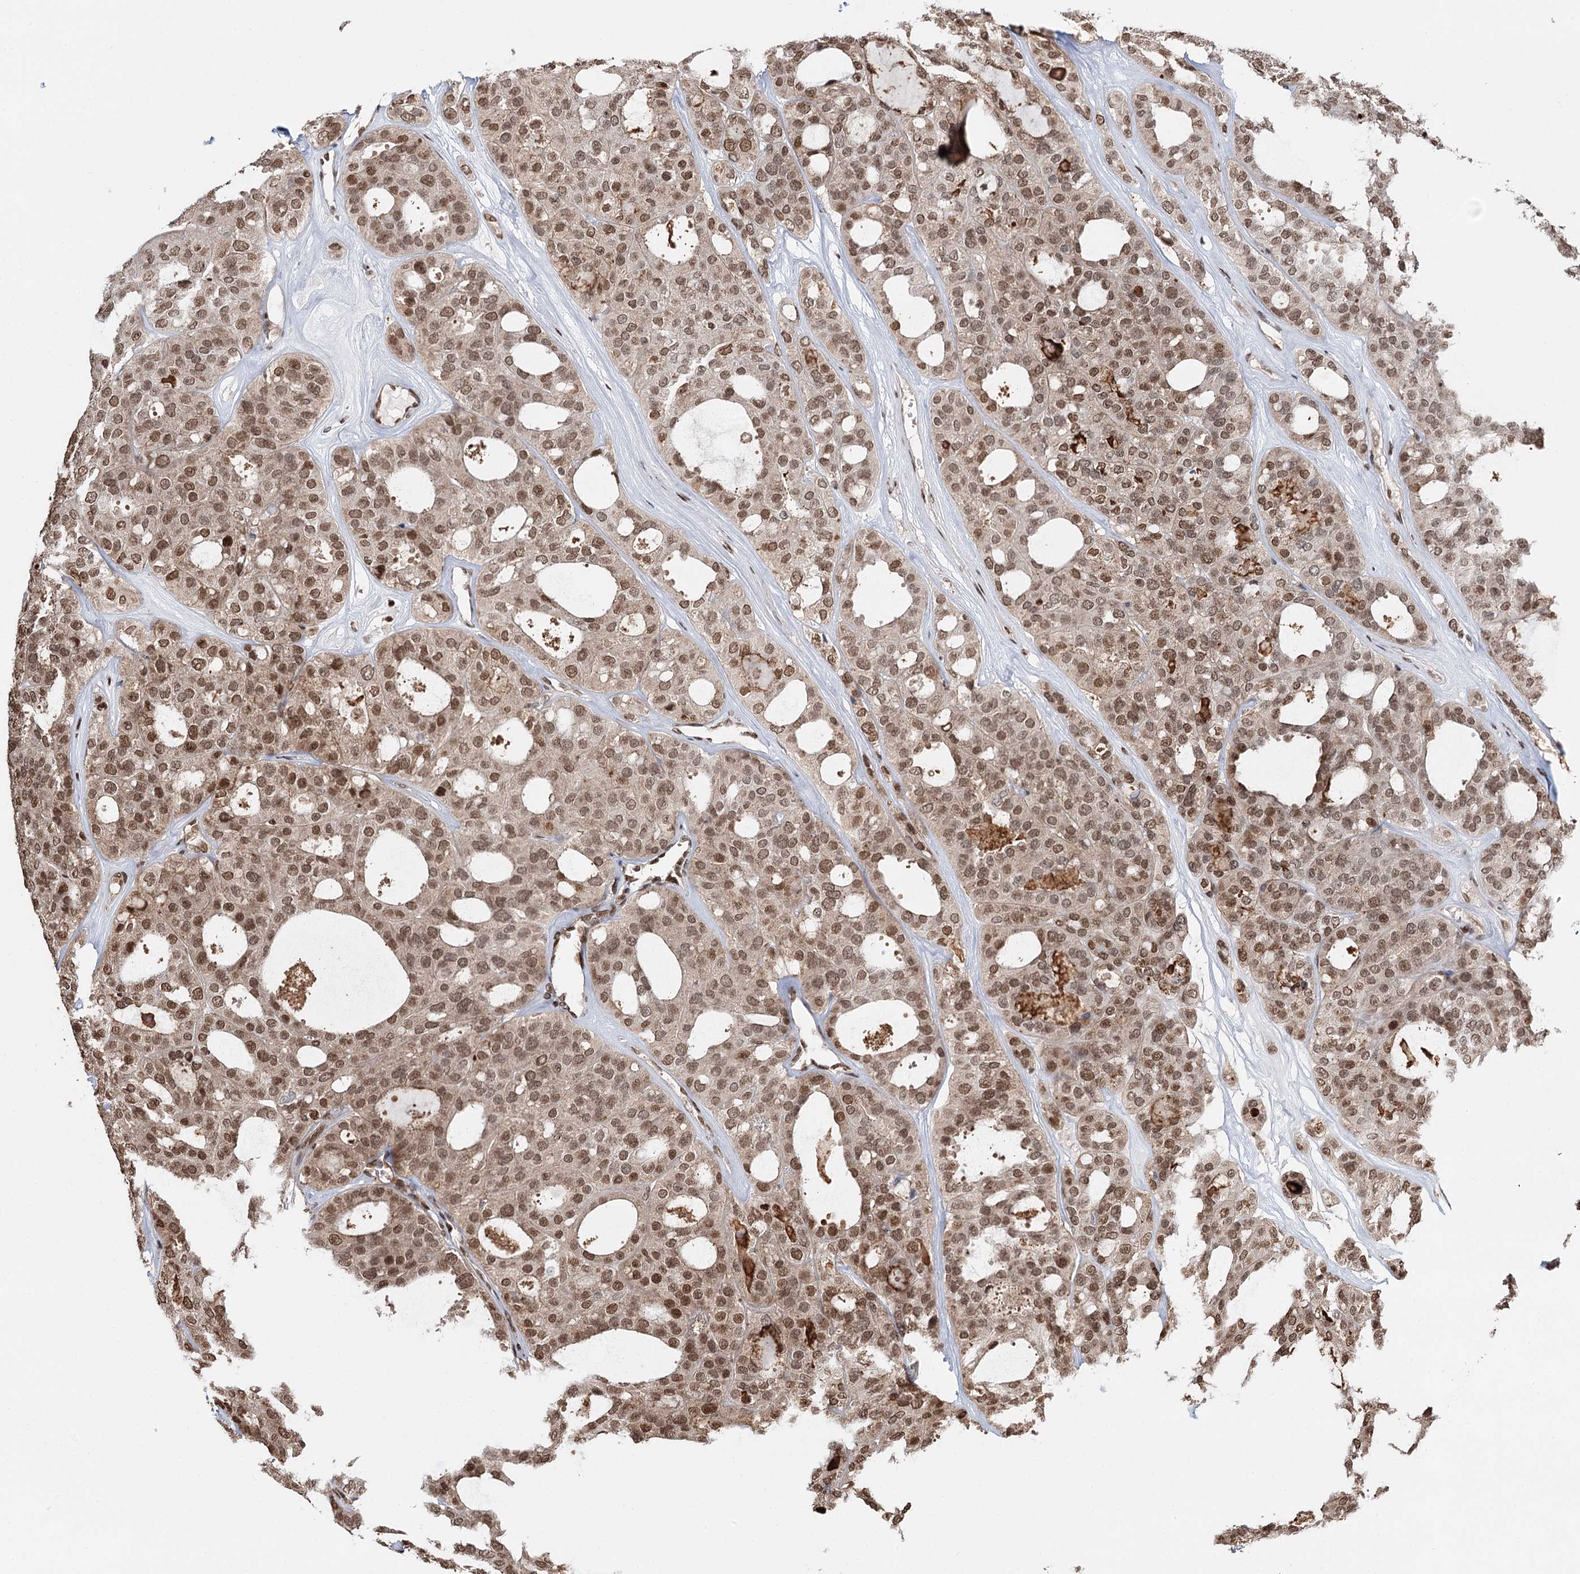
{"staining": {"intensity": "moderate", "quantity": ">75%", "location": "nuclear"}, "tissue": "thyroid cancer", "cell_type": "Tumor cells", "image_type": "cancer", "snomed": [{"axis": "morphology", "description": "Follicular adenoma carcinoma, NOS"}, {"axis": "topography", "description": "Thyroid gland"}], "caption": "Thyroid cancer tissue demonstrates moderate nuclear expression in approximately >75% of tumor cells, visualized by immunohistochemistry. Immunohistochemistry (ihc) stains the protein in brown and the nuclei are stained blue.", "gene": "RPS27A", "patient": {"sex": "male", "age": 75}}